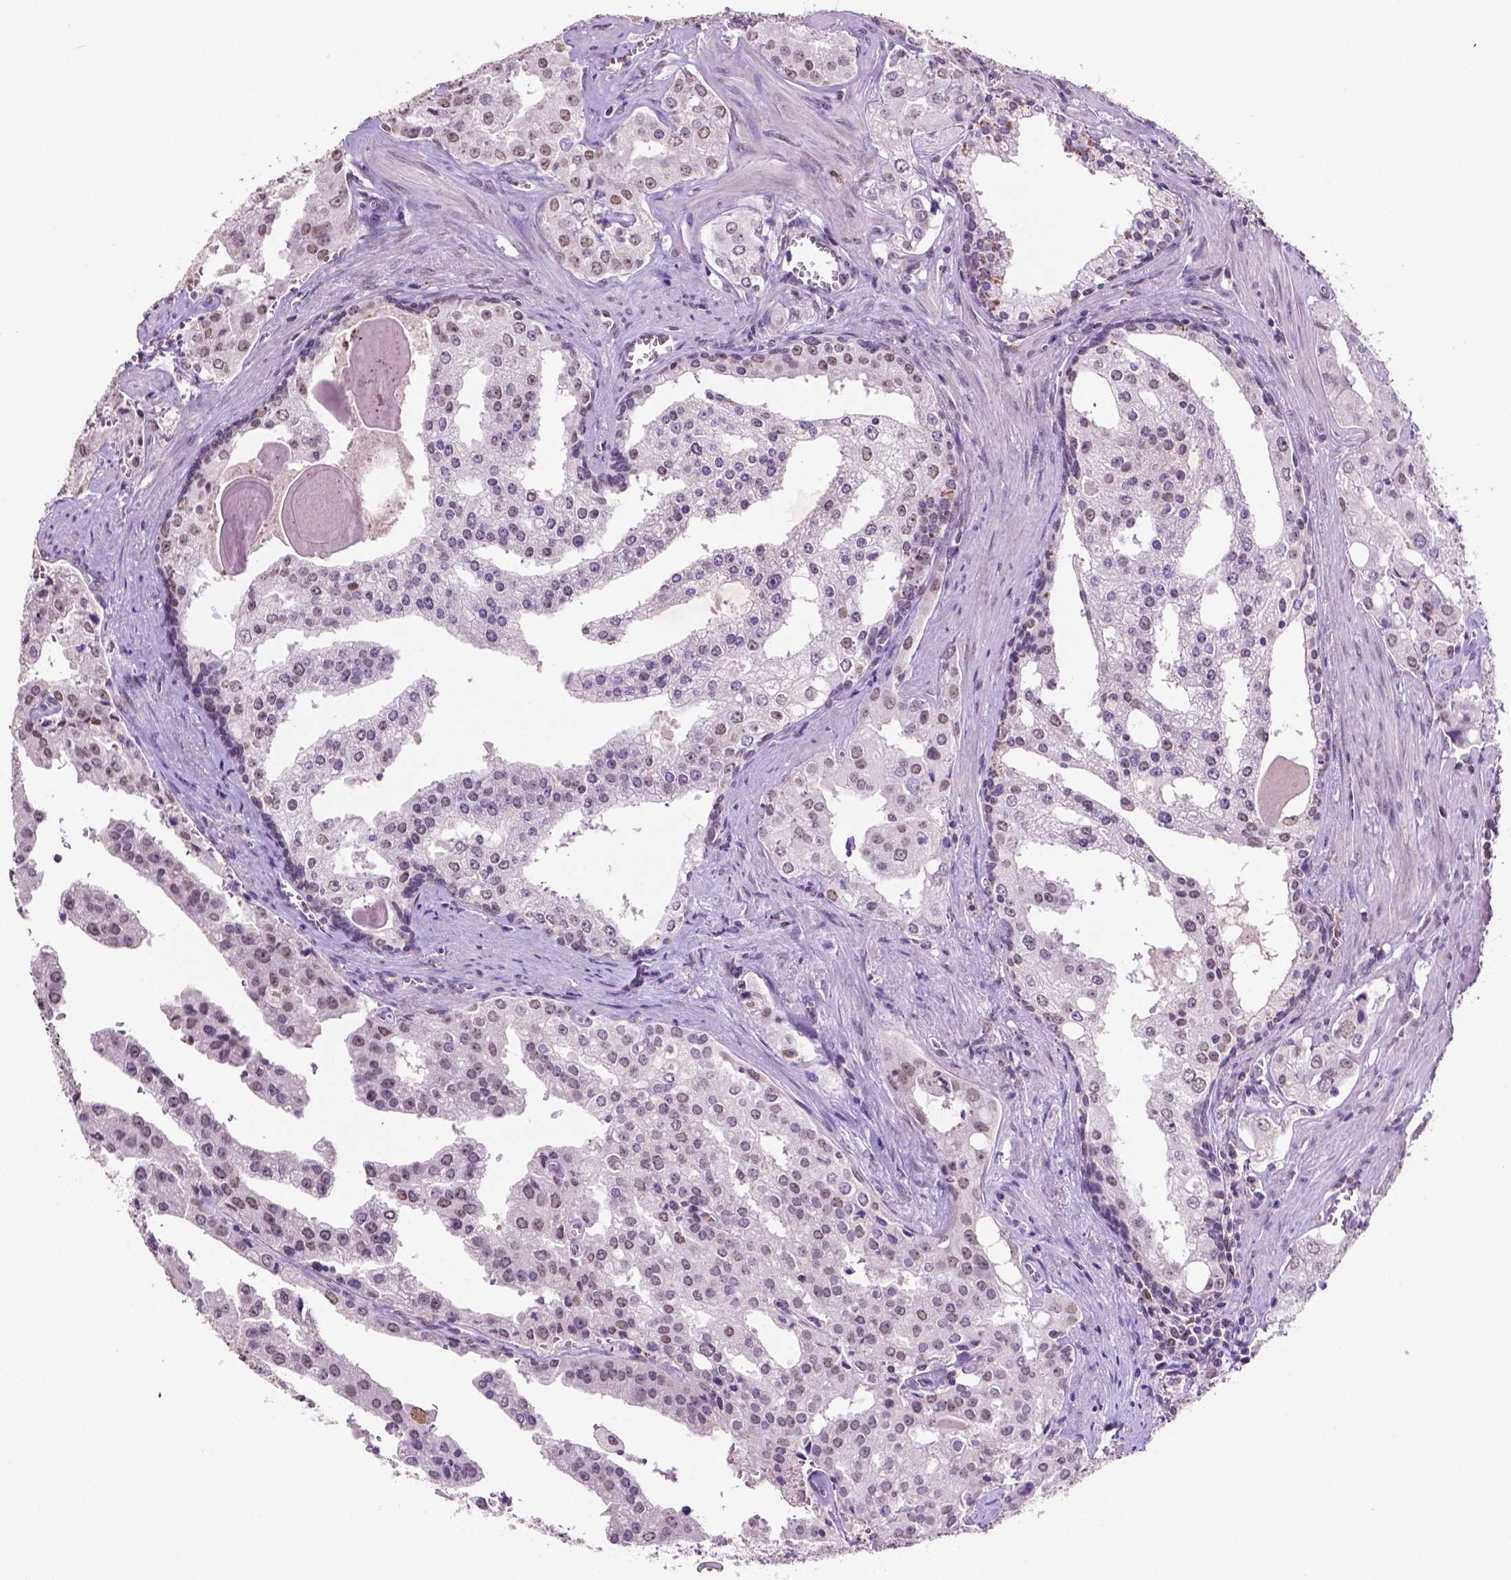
{"staining": {"intensity": "moderate", "quantity": "<25%", "location": "nuclear"}, "tissue": "prostate cancer", "cell_type": "Tumor cells", "image_type": "cancer", "snomed": [{"axis": "morphology", "description": "Adenocarcinoma, High grade"}, {"axis": "topography", "description": "Prostate"}], "caption": "About <25% of tumor cells in prostate cancer (adenocarcinoma (high-grade)) exhibit moderate nuclear protein expression as visualized by brown immunohistochemical staining.", "gene": "PTPN6", "patient": {"sex": "male", "age": 68}}